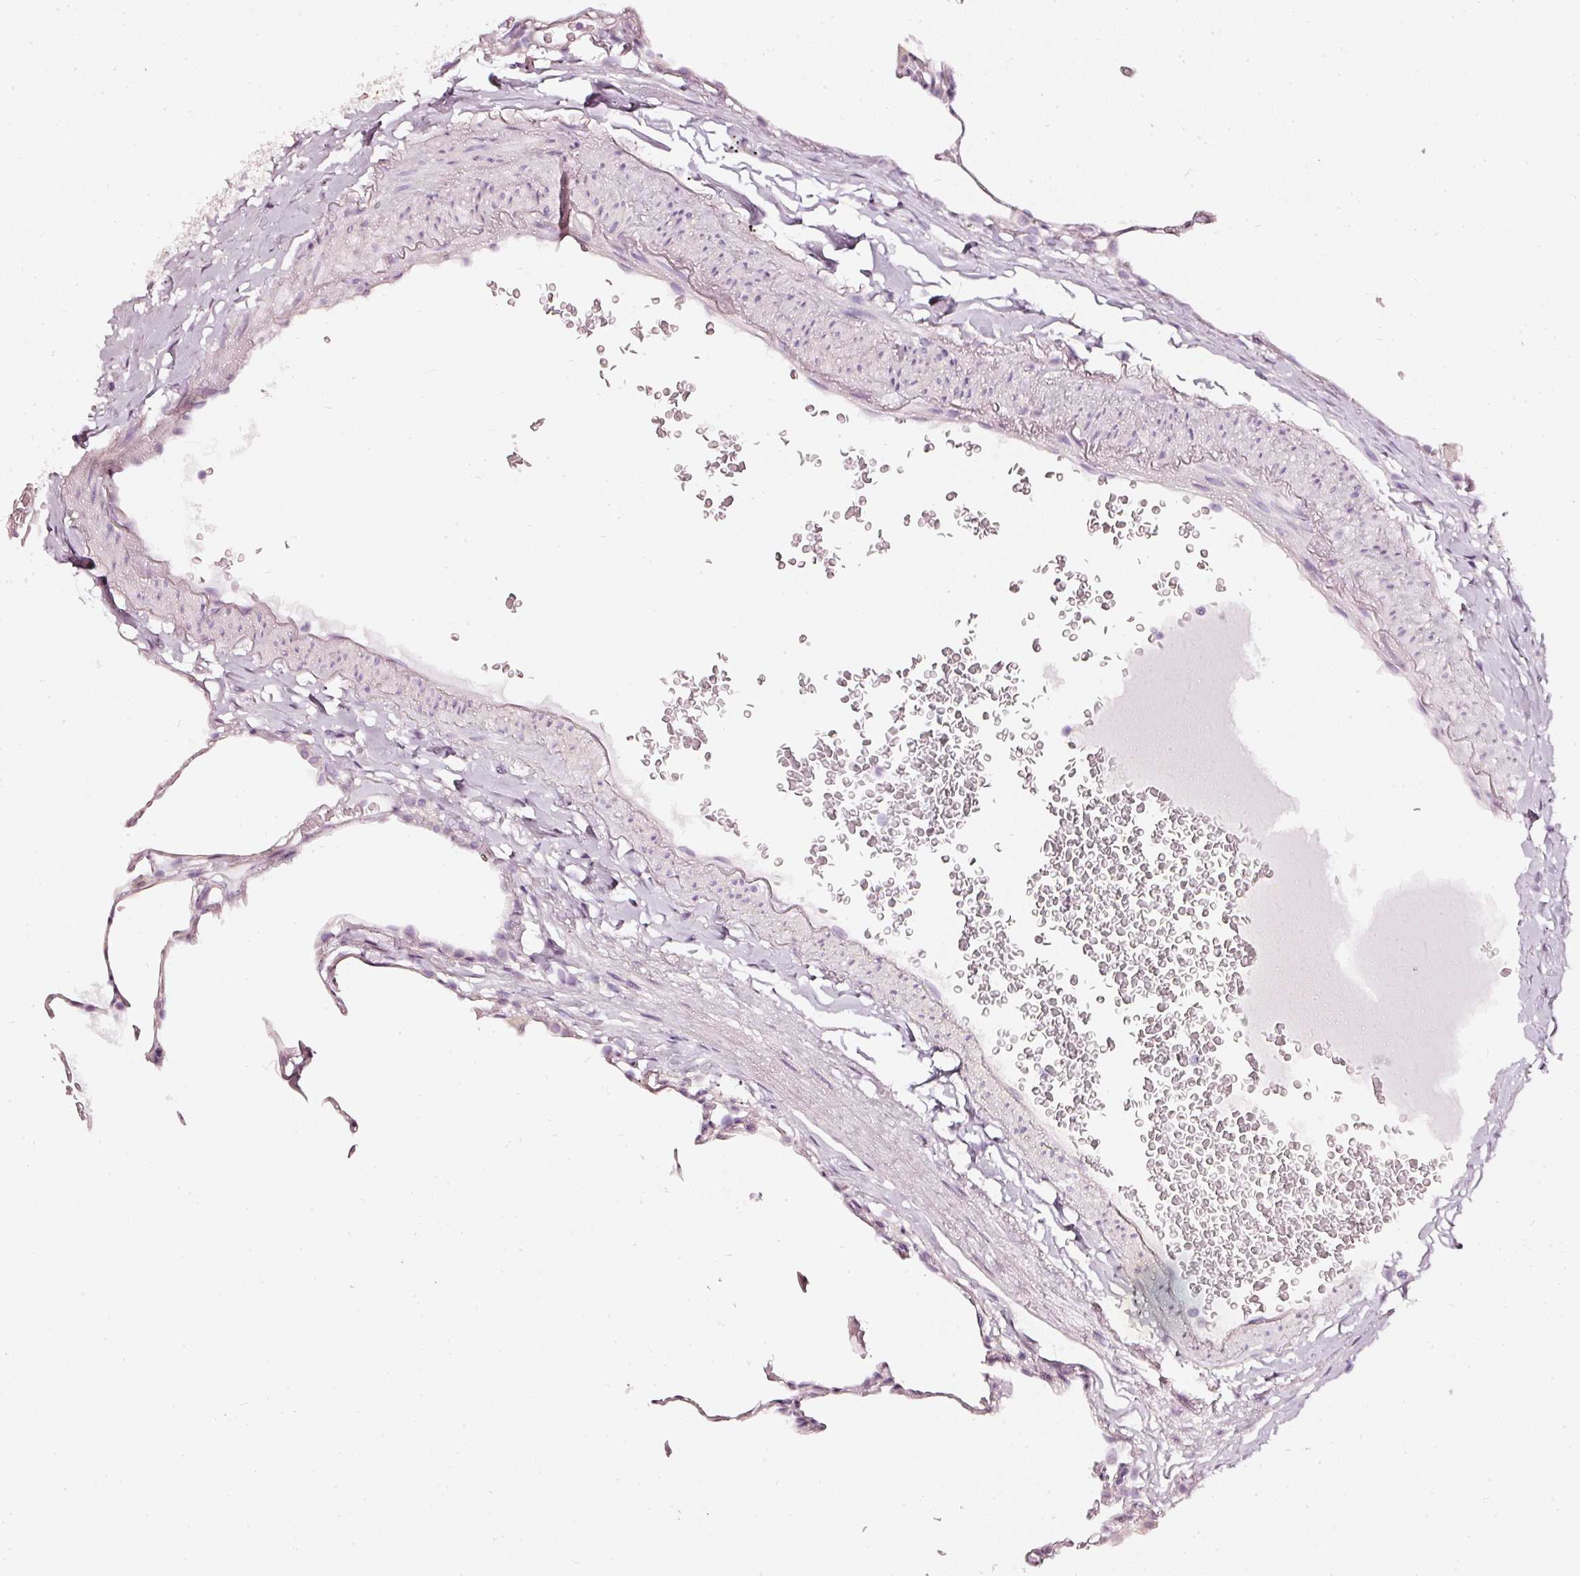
{"staining": {"intensity": "negative", "quantity": "none", "location": "none"}, "tissue": "lung", "cell_type": "Alveolar cells", "image_type": "normal", "snomed": [{"axis": "morphology", "description": "Normal tissue, NOS"}, {"axis": "topography", "description": "Lung"}], "caption": "This is an immunohistochemistry micrograph of benign lung. There is no expression in alveolar cells.", "gene": "CNP", "patient": {"sex": "female", "age": 57}}